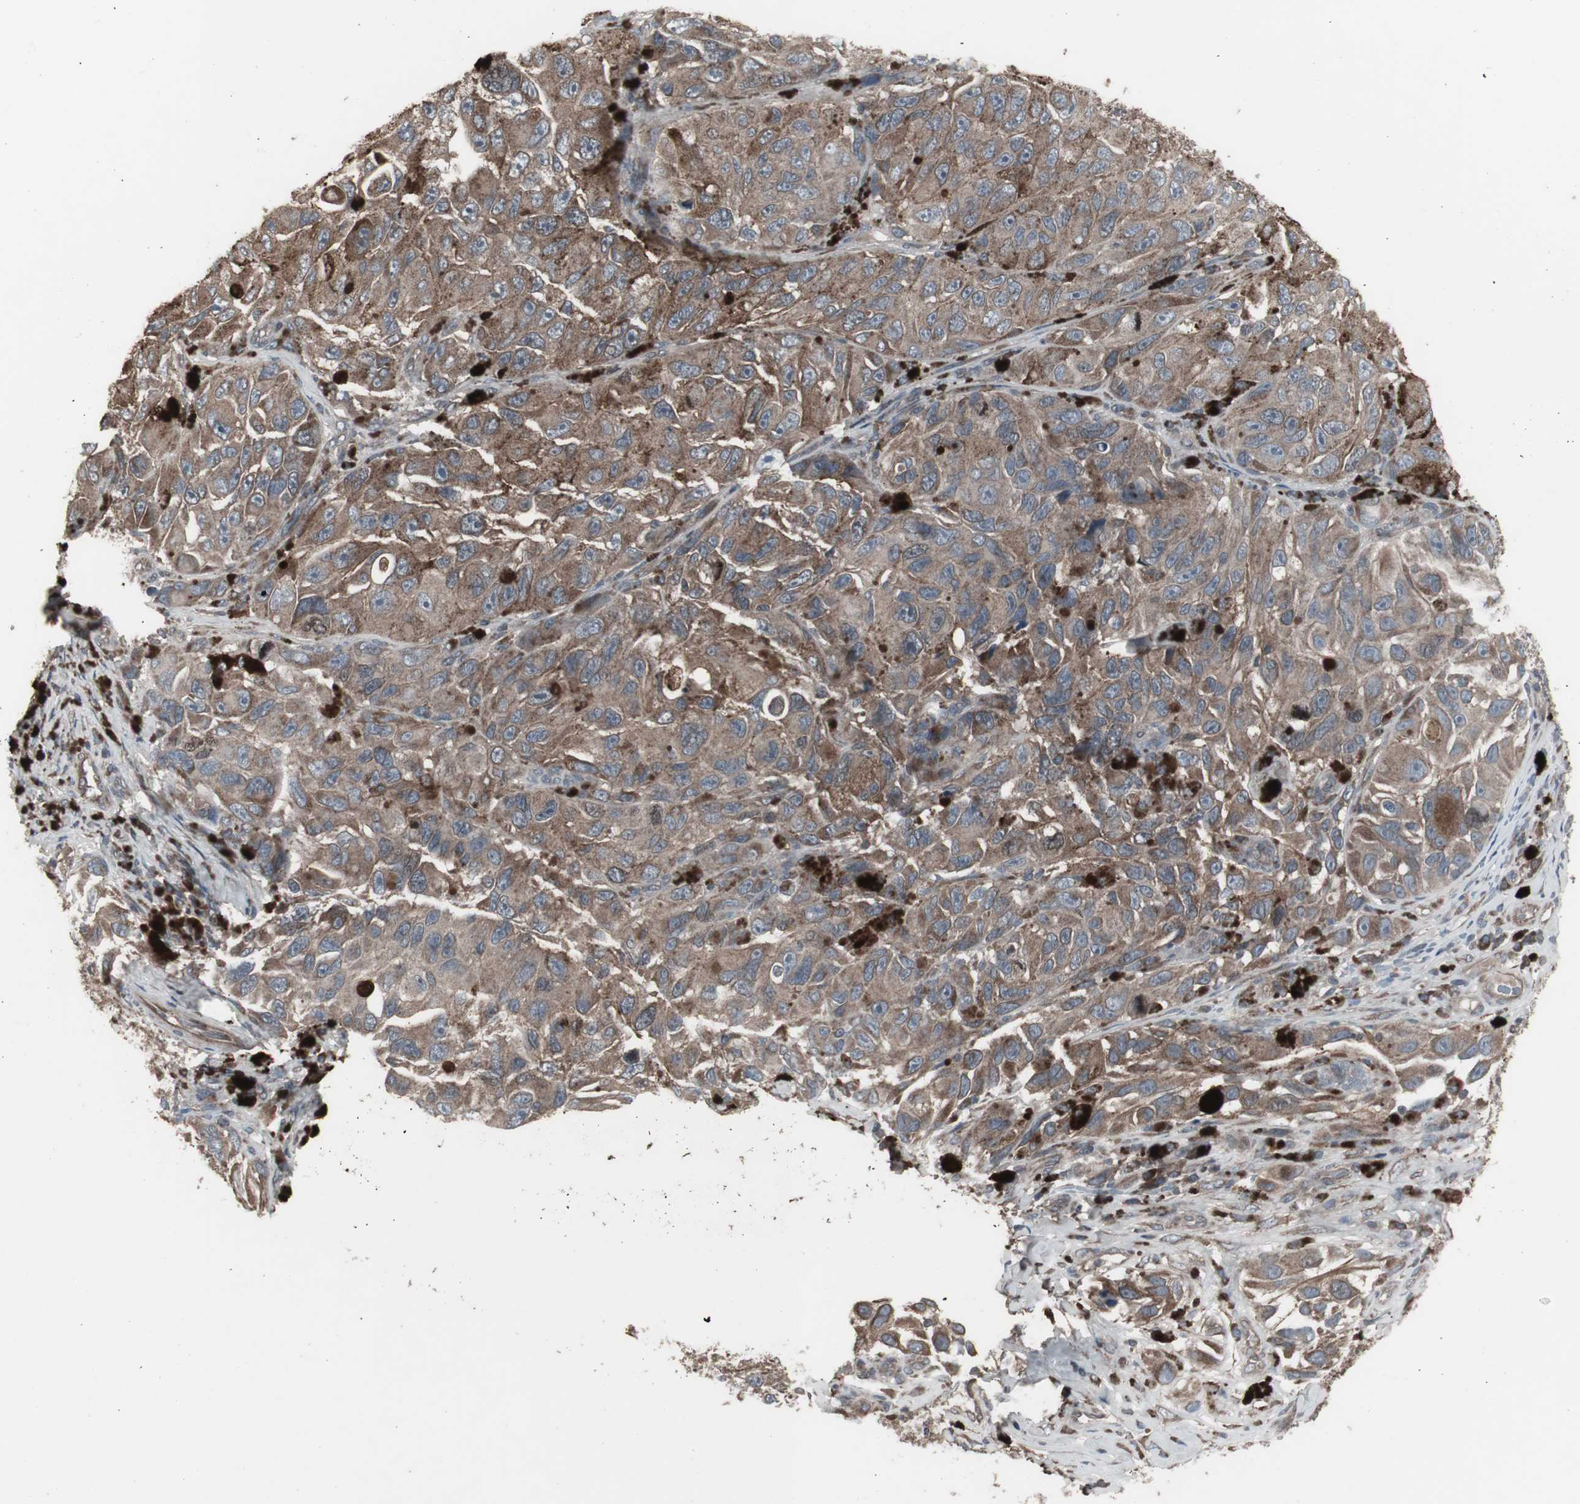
{"staining": {"intensity": "weak", "quantity": ">75%", "location": "cytoplasmic/membranous"}, "tissue": "melanoma", "cell_type": "Tumor cells", "image_type": "cancer", "snomed": [{"axis": "morphology", "description": "Malignant melanoma, NOS"}, {"axis": "topography", "description": "Skin"}], "caption": "Tumor cells show weak cytoplasmic/membranous staining in approximately >75% of cells in melanoma.", "gene": "SSTR2", "patient": {"sex": "female", "age": 73}}